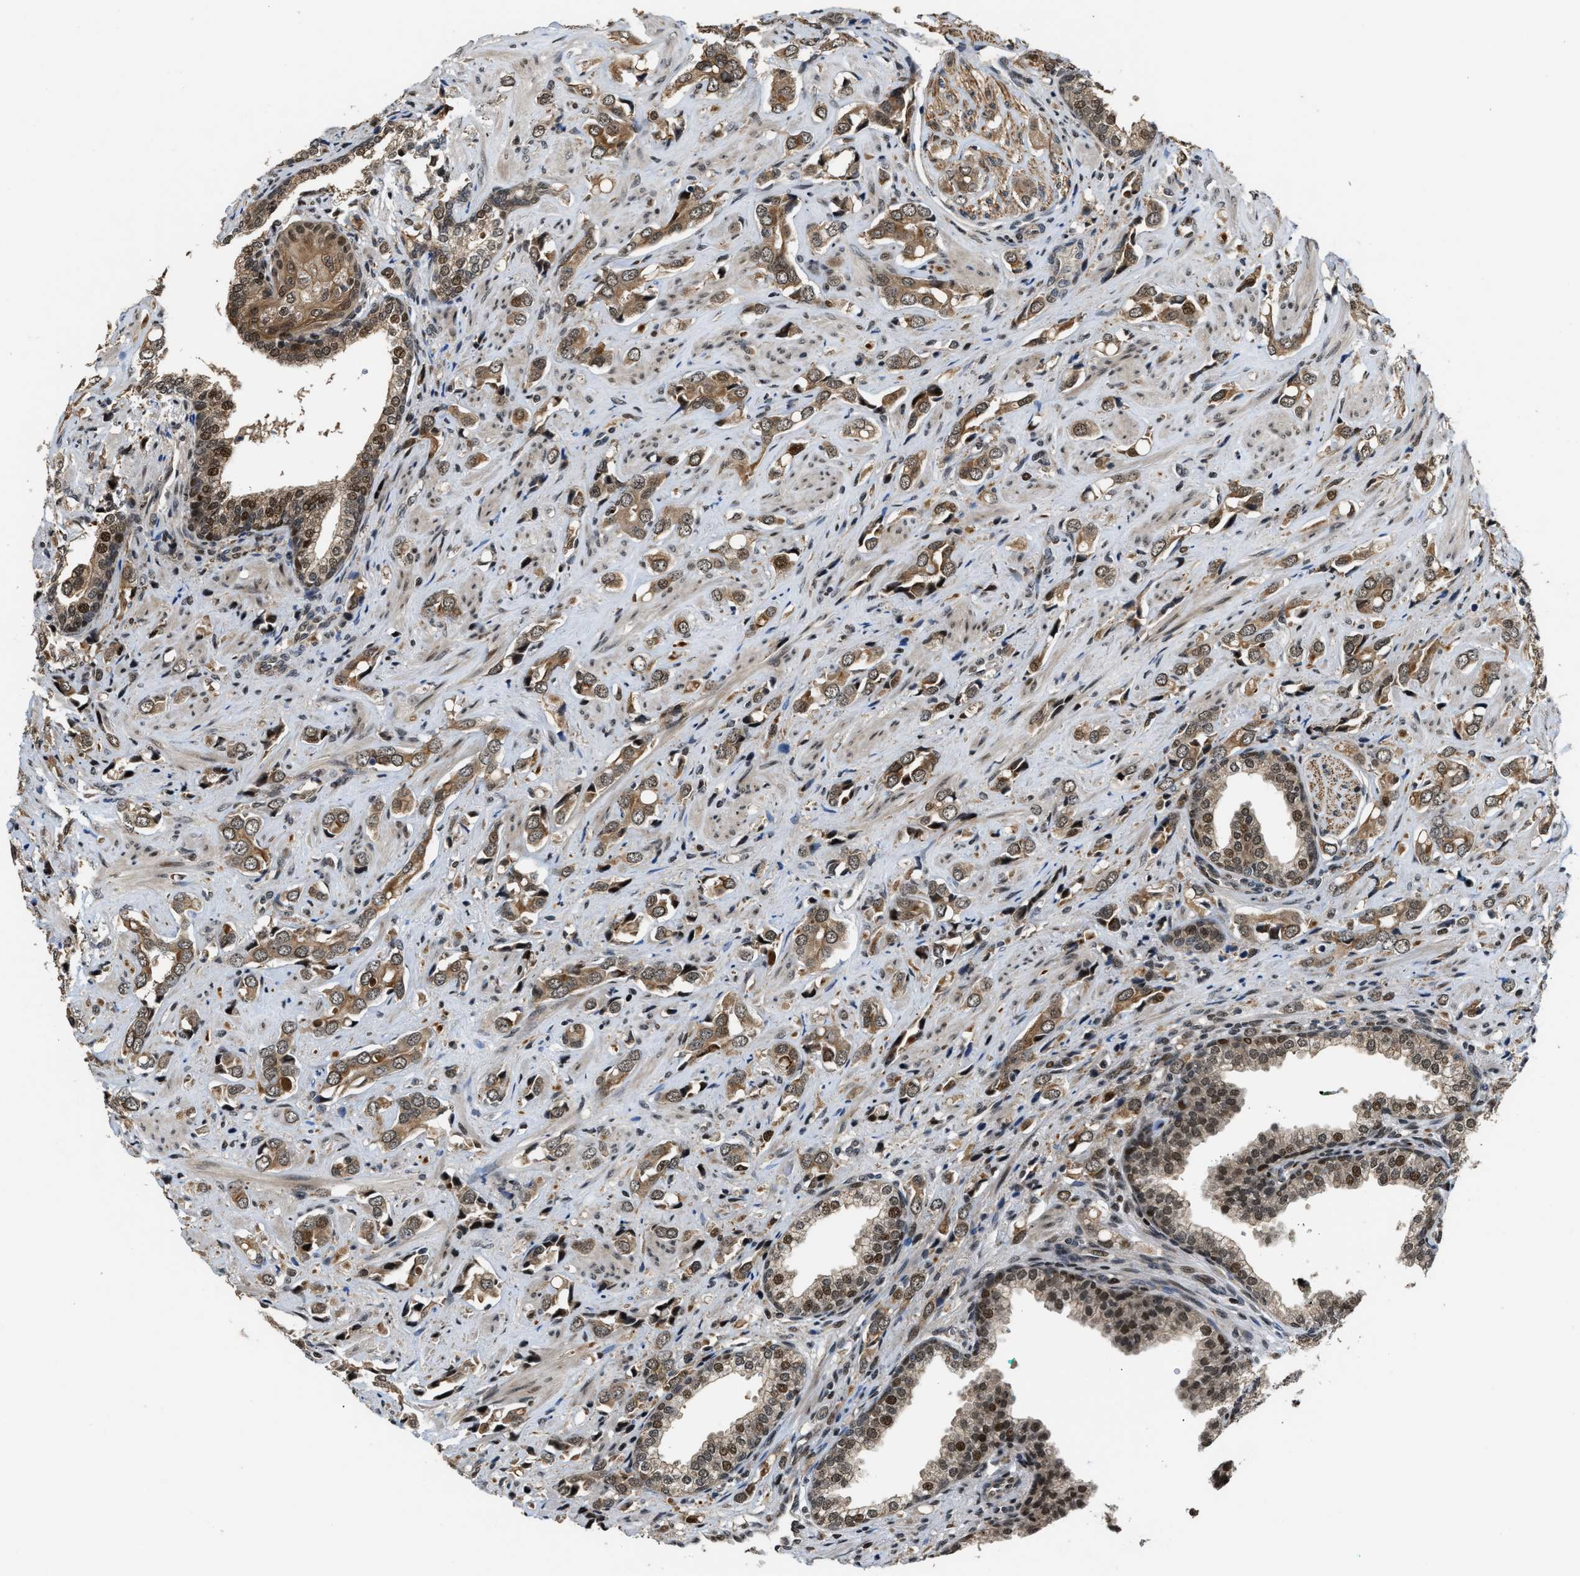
{"staining": {"intensity": "moderate", "quantity": ">75%", "location": "cytoplasmic/membranous,nuclear"}, "tissue": "prostate cancer", "cell_type": "Tumor cells", "image_type": "cancer", "snomed": [{"axis": "morphology", "description": "Adenocarcinoma, High grade"}, {"axis": "topography", "description": "Prostate"}], "caption": "This is a histology image of immunohistochemistry staining of high-grade adenocarcinoma (prostate), which shows moderate positivity in the cytoplasmic/membranous and nuclear of tumor cells.", "gene": "SERTAD2", "patient": {"sex": "male", "age": 52}}